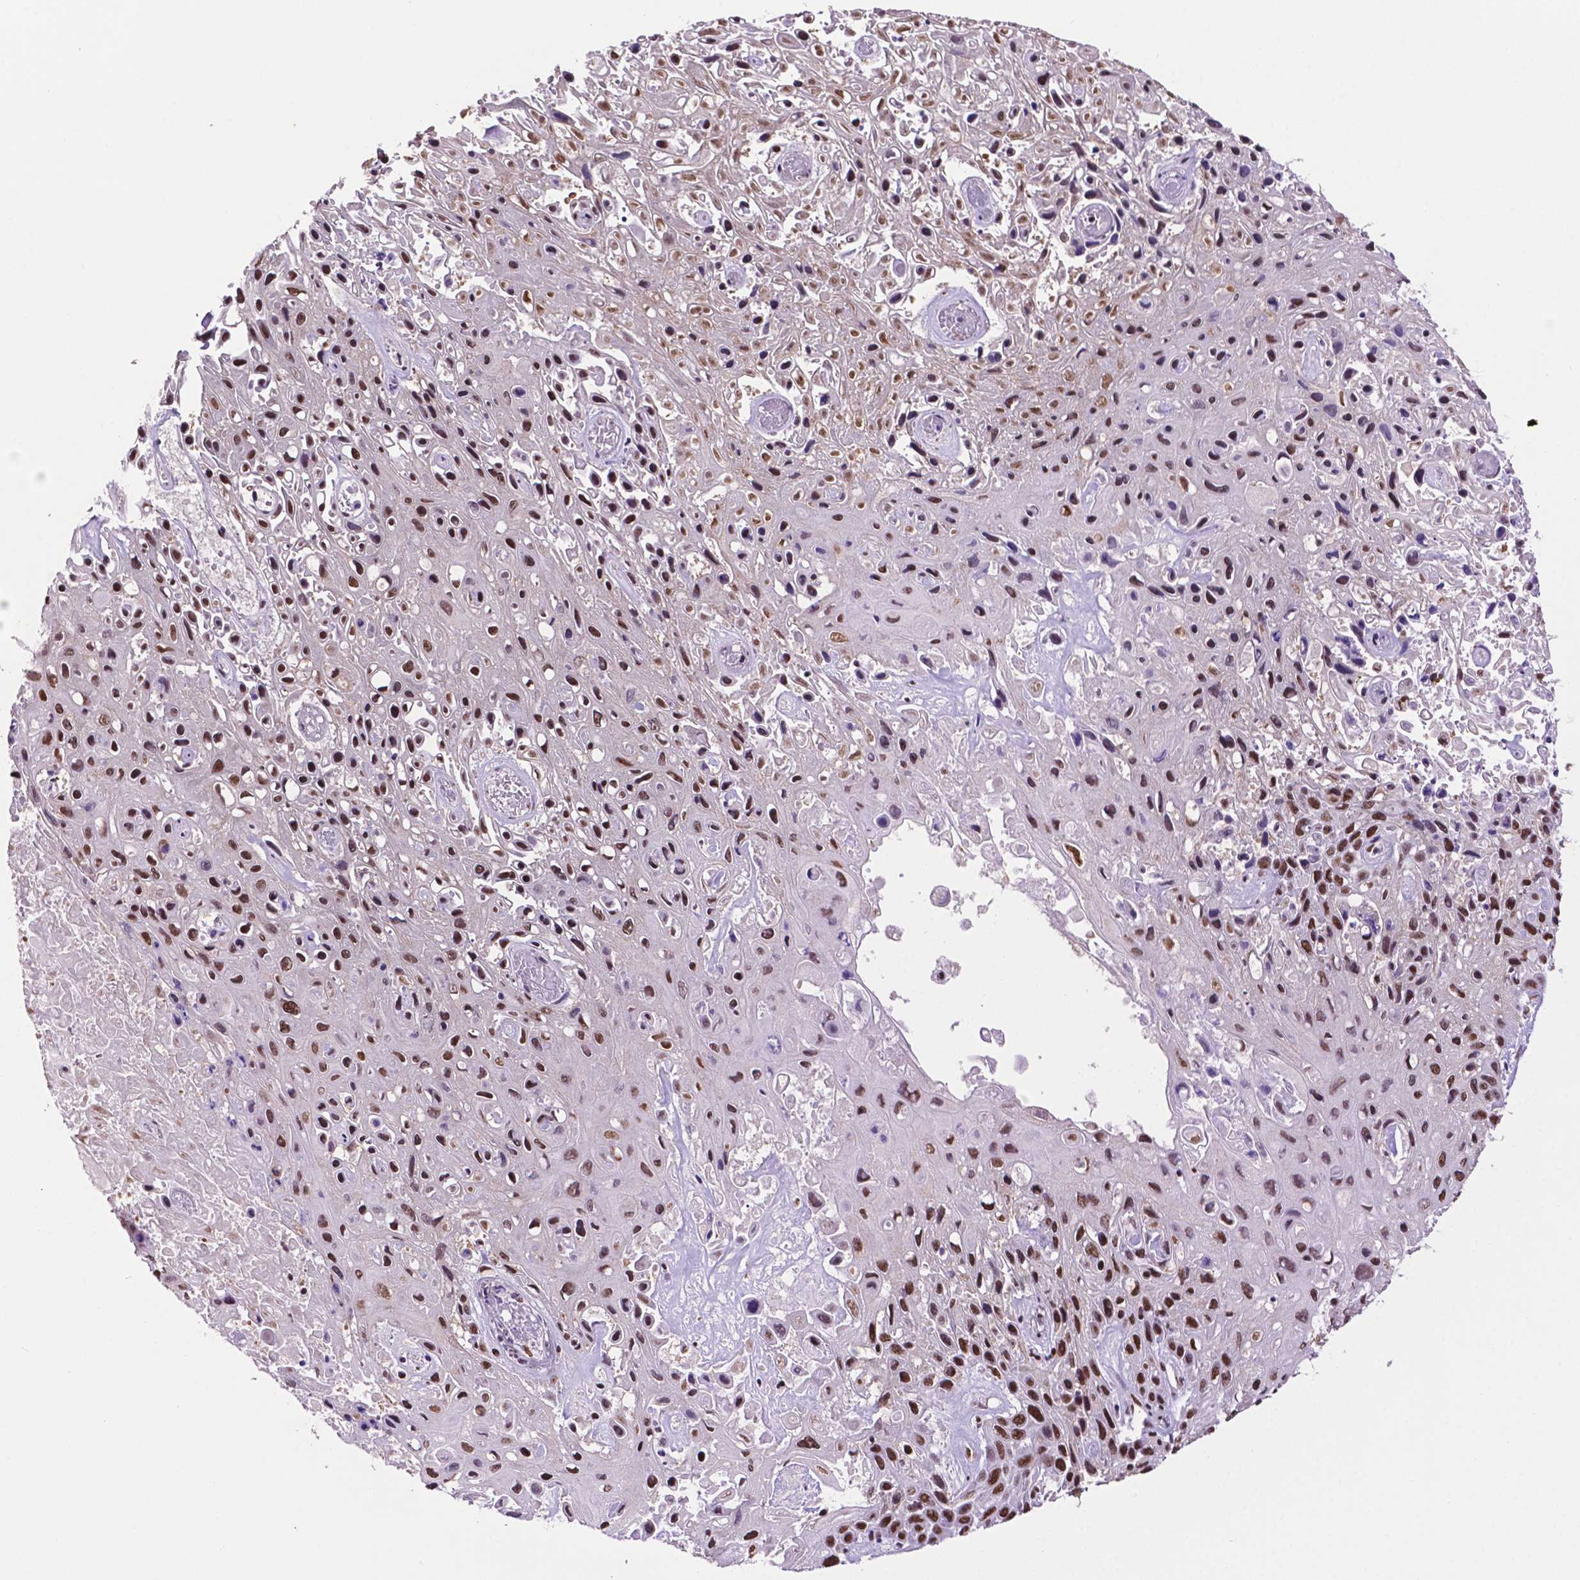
{"staining": {"intensity": "strong", "quantity": ">75%", "location": "nuclear"}, "tissue": "skin cancer", "cell_type": "Tumor cells", "image_type": "cancer", "snomed": [{"axis": "morphology", "description": "Squamous cell carcinoma, NOS"}, {"axis": "topography", "description": "Skin"}], "caption": "Protein analysis of skin squamous cell carcinoma tissue displays strong nuclear positivity in approximately >75% of tumor cells. (Stains: DAB (3,3'-diaminobenzidine) in brown, nuclei in blue, Microscopy: brightfield microscopy at high magnification).", "gene": "CCAR2", "patient": {"sex": "male", "age": 82}}